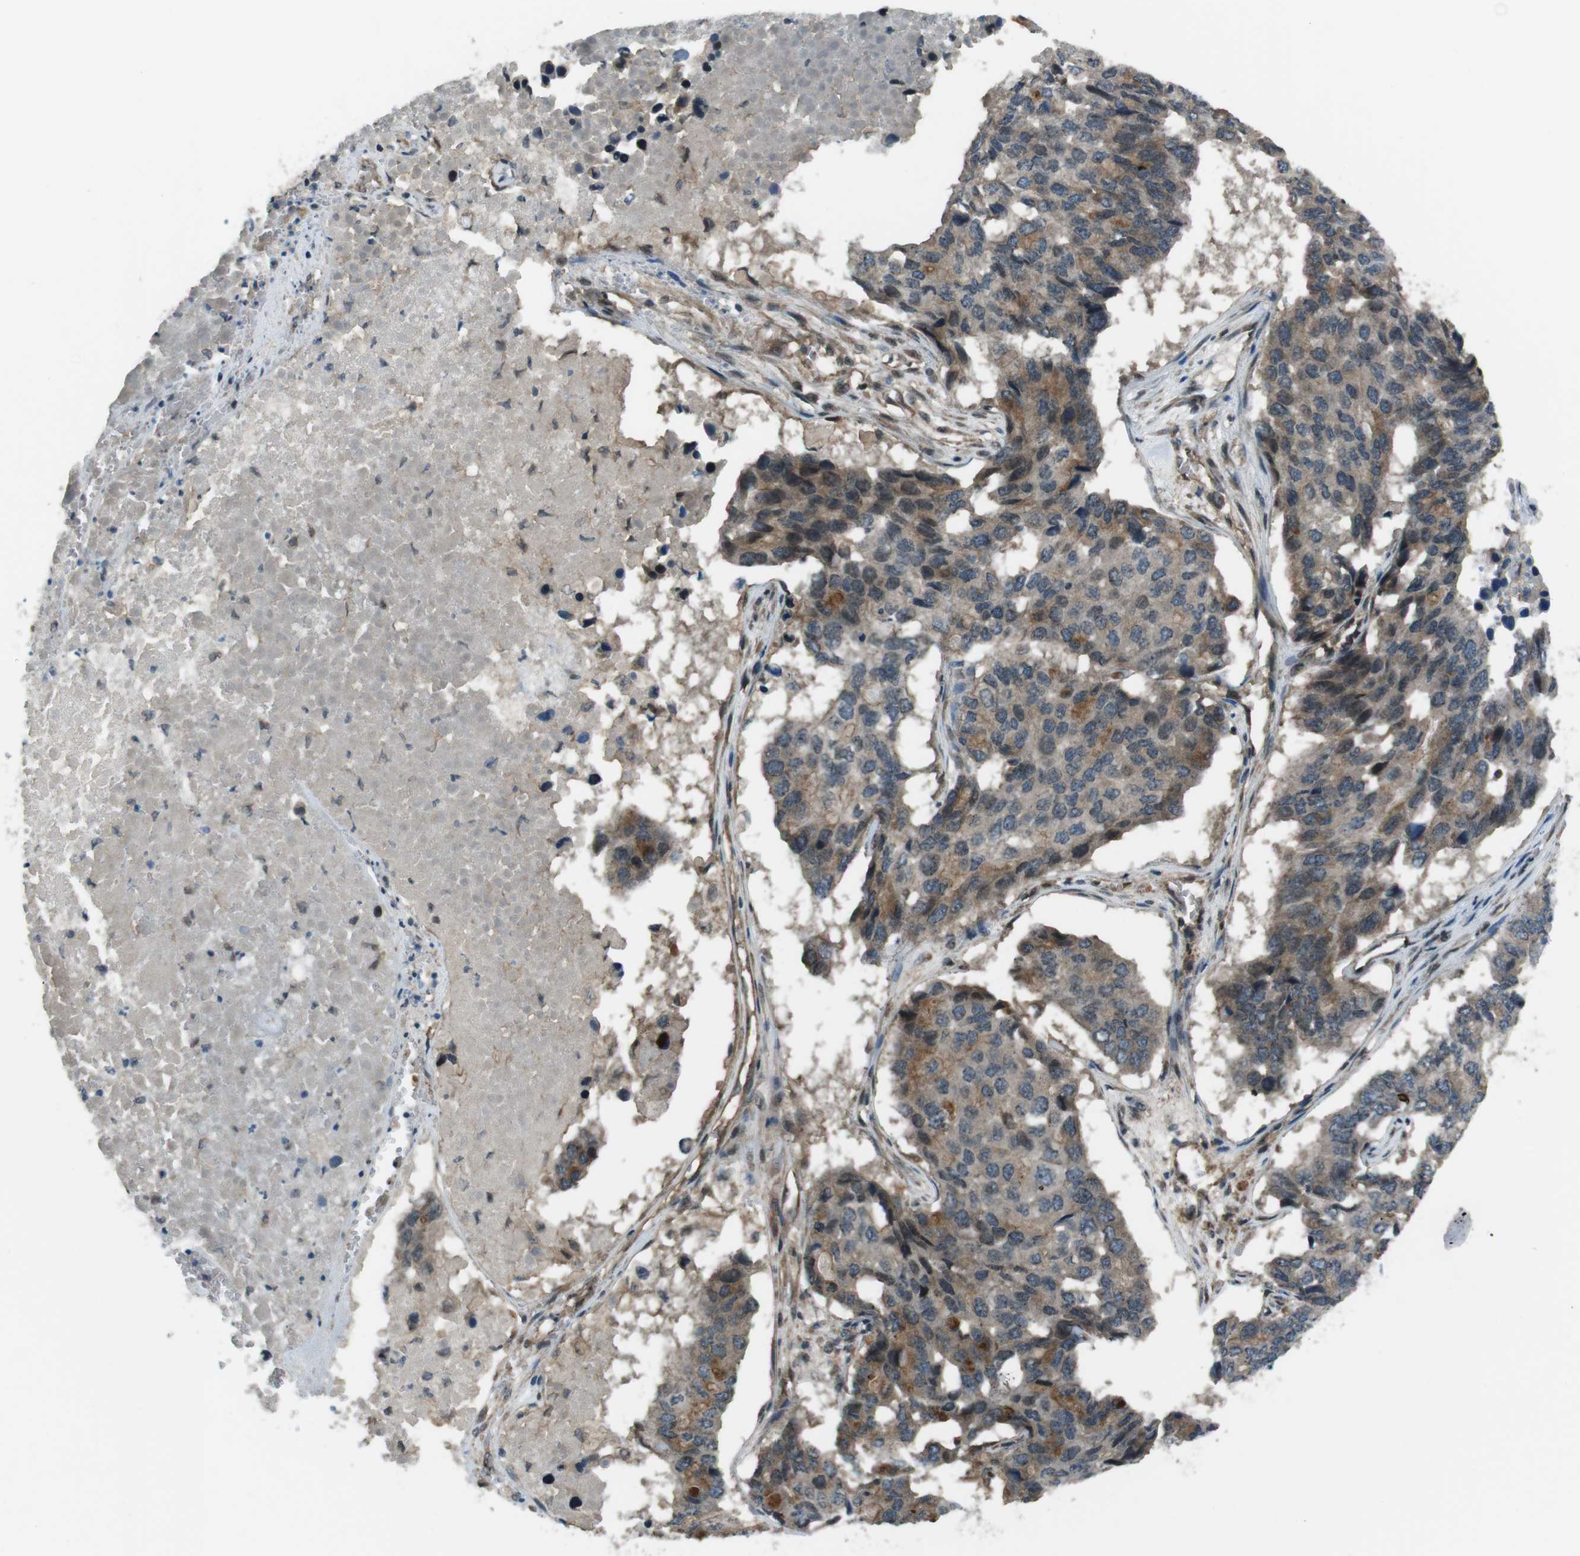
{"staining": {"intensity": "moderate", "quantity": "<25%", "location": "cytoplasmic/membranous"}, "tissue": "pancreatic cancer", "cell_type": "Tumor cells", "image_type": "cancer", "snomed": [{"axis": "morphology", "description": "Adenocarcinoma, NOS"}, {"axis": "topography", "description": "Pancreas"}], "caption": "Adenocarcinoma (pancreatic) was stained to show a protein in brown. There is low levels of moderate cytoplasmic/membranous positivity in about <25% of tumor cells.", "gene": "TIAM2", "patient": {"sex": "male", "age": 50}}